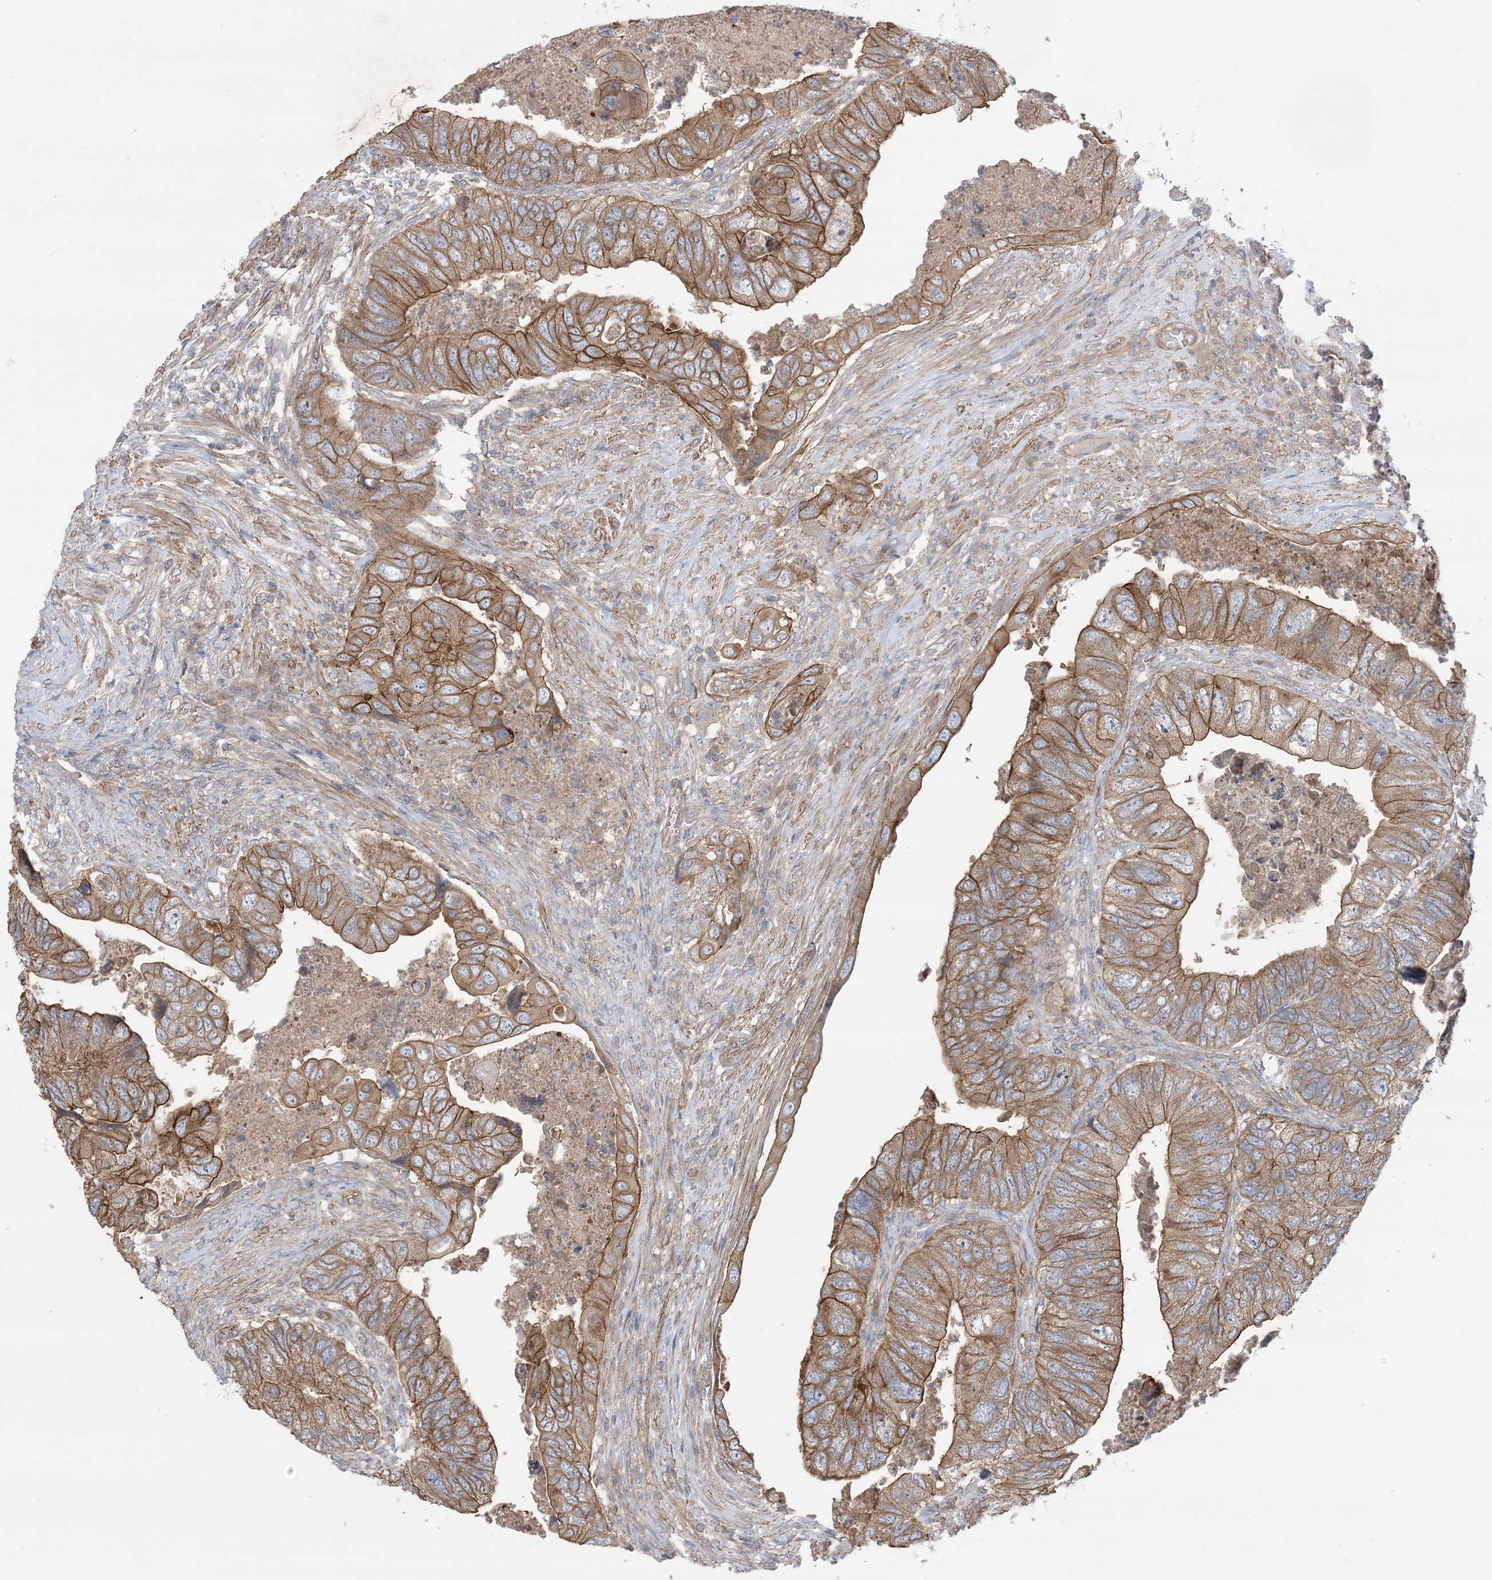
{"staining": {"intensity": "moderate", "quantity": ">75%", "location": "cytoplasmic/membranous"}, "tissue": "colorectal cancer", "cell_type": "Tumor cells", "image_type": "cancer", "snomed": [{"axis": "morphology", "description": "Adenocarcinoma, NOS"}, {"axis": "topography", "description": "Rectum"}], "caption": "Immunohistochemistry (IHC) (DAB) staining of human colorectal adenocarcinoma shows moderate cytoplasmic/membranous protein positivity in about >75% of tumor cells. Using DAB (3,3'-diaminobenzidine) (brown) and hematoxylin (blue) stains, captured at high magnification using brightfield microscopy.", "gene": "CCNY", "patient": {"sex": "male", "age": 63}}